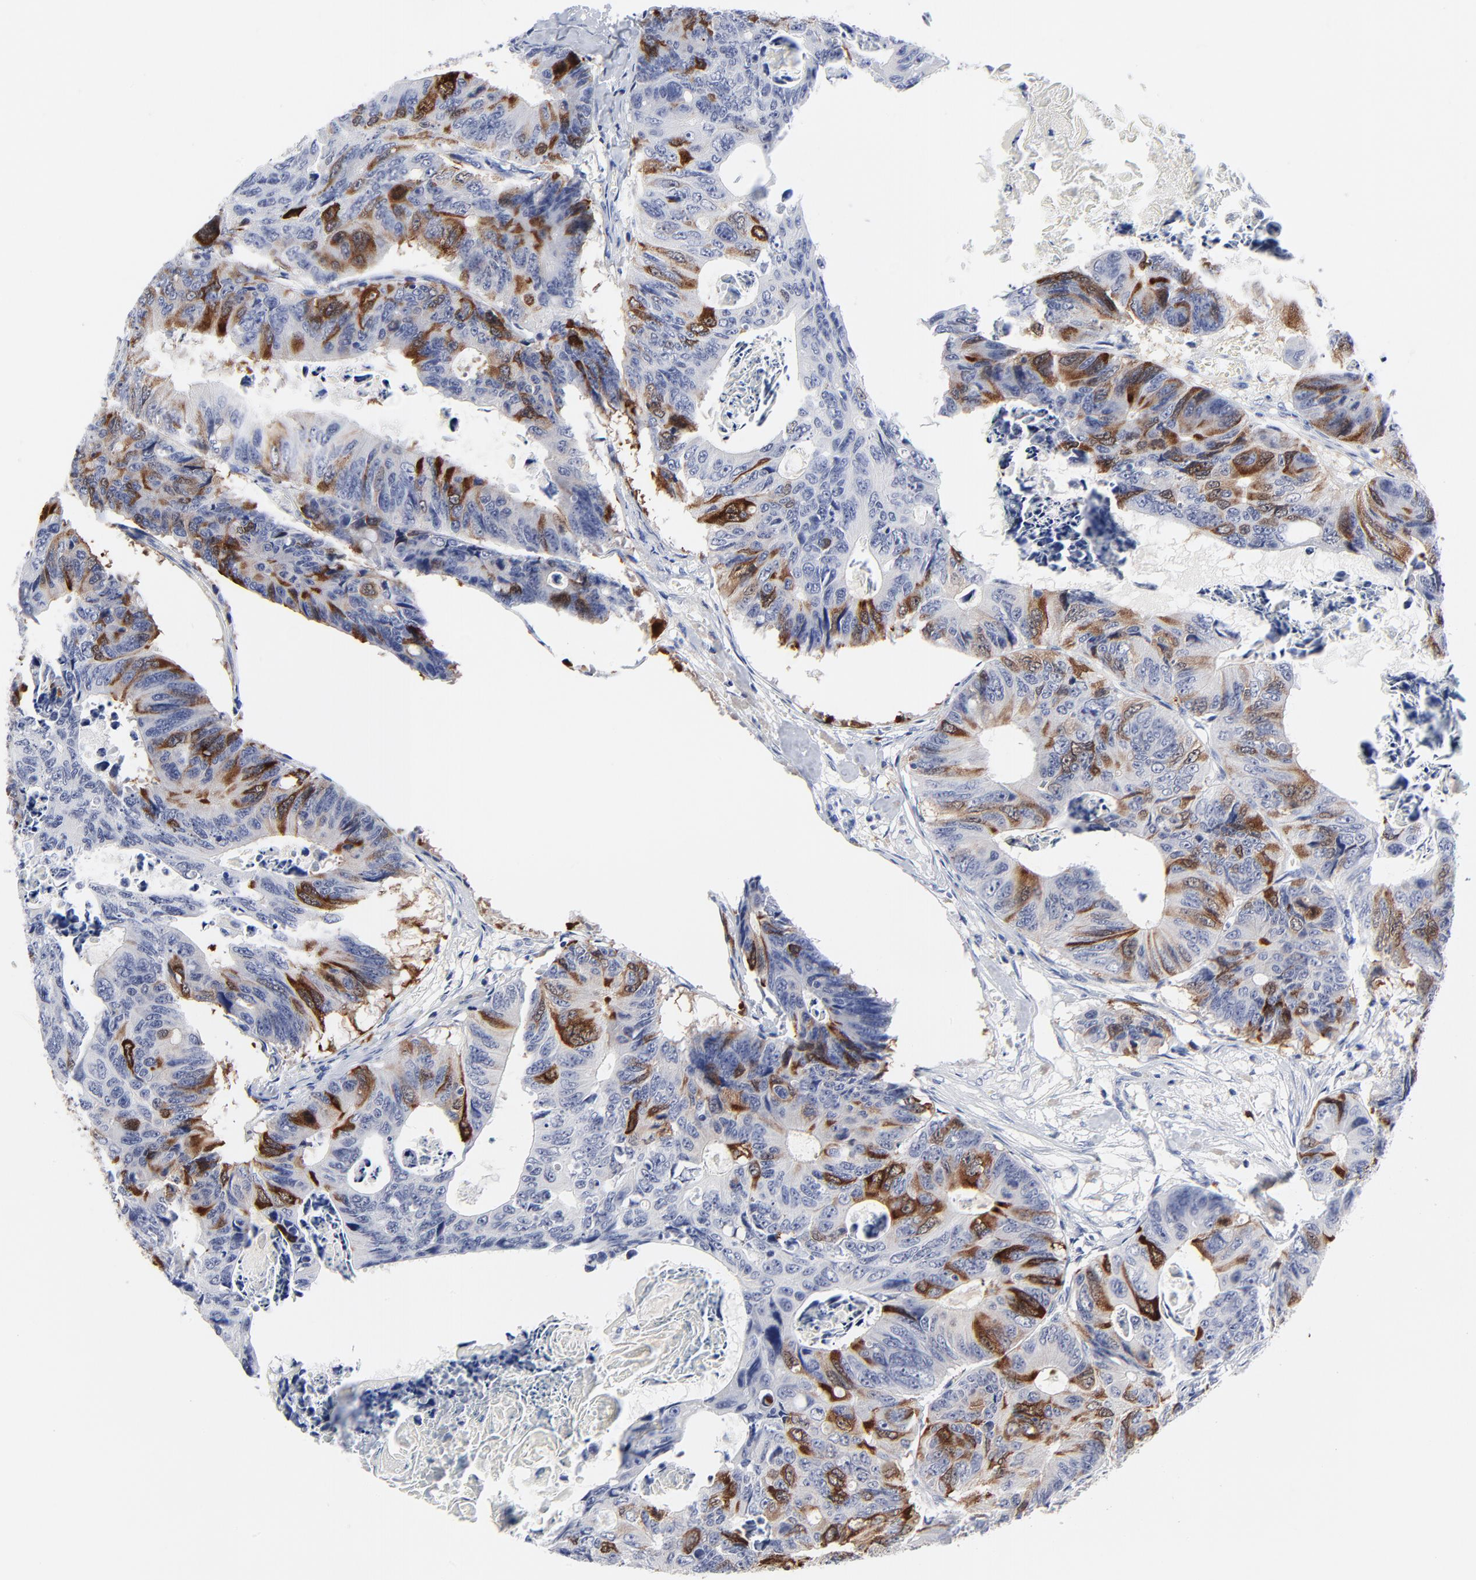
{"staining": {"intensity": "strong", "quantity": "<25%", "location": "cytoplasmic/membranous,nuclear"}, "tissue": "colorectal cancer", "cell_type": "Tumor cells", "image_type": "cancer", "snomed": [{"axis": "morphology", "description": "Adenocarcinoma, NOS"}, {"axis": "topography", "description": "Colon"}], "caption": "An IHC micrograph of tumor tissue is shown. Protein staining in brown labels strong cytoplasmic/membranous and nuclear positivity in colorectal cancer within tumor cells.", "gene": "CDK1", "patient": {"sex": "female", "age": 55}}